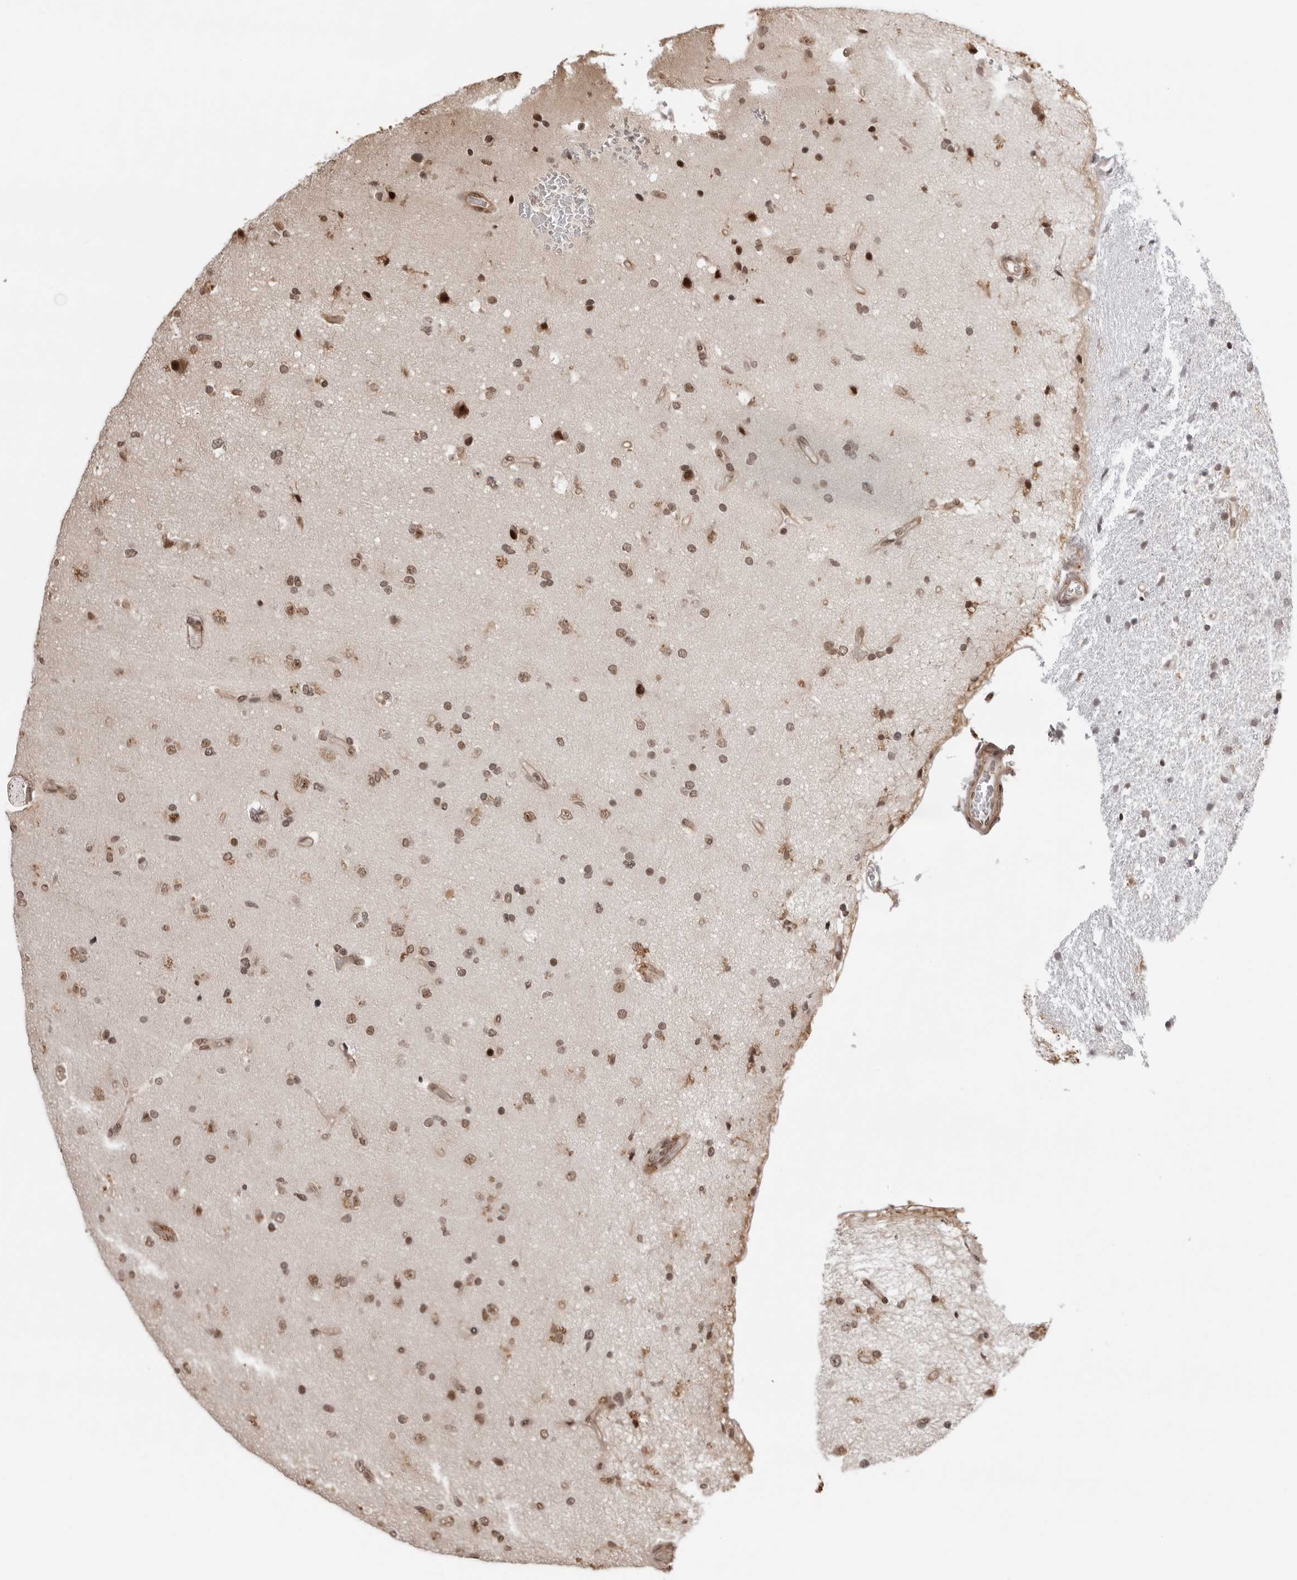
{"staining": {"intensity": "moderate", "quantity": ">75%", "location": "nuclear"}, "tissue": "glioma", "cell_type": "Tumor cells", "image_type": "cancer", "snomed": [{"axis": "morphology", "description": "Glioma, malignant, High grade"}, {"axis": "topography", "description": "Brain"}], "caption": "The histopathology image exhibits a brown stain indicating the presence of a protein in the nuclear of tumor cells in glioma.", "gene": "SDE2", "patient": {"sex": "male", "age": 72}}